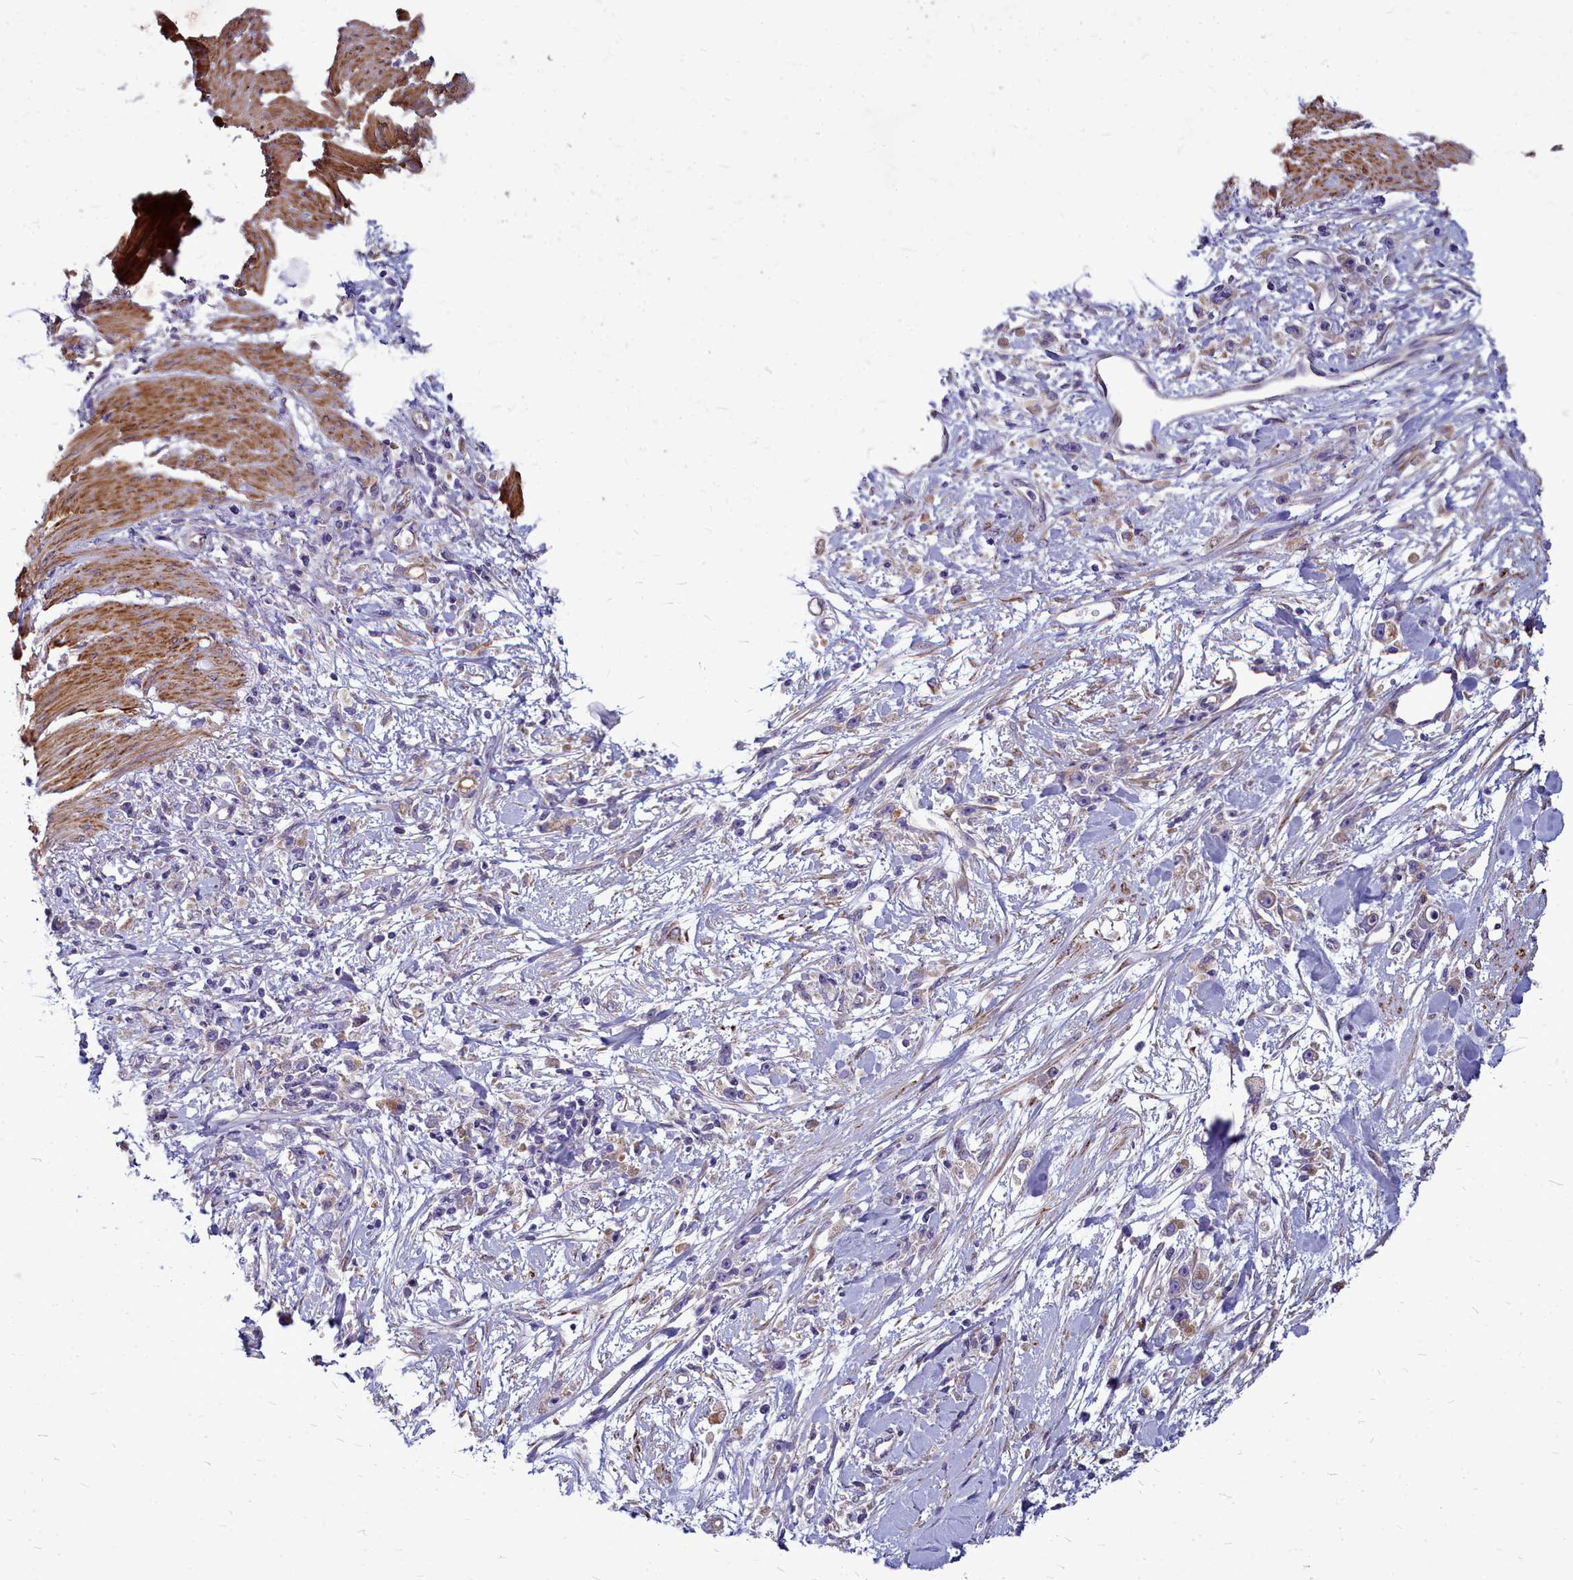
{"staining": {"intensity": "negative", "quantity": "none", "location": "none"}, "tissue": "stomach cancer", "cell_type": "Tumor cells", "image_type": "cancer", "snomed": [{"axis": "morphology", "description": "Adenocarcinoma, NOS"}, {"axis": "topography", "description": "Stomach"}], "caption": "The immunohistochemistry histopathology image has no significant positivity in tumor cells of stomach cancer (adenocarcinoma) tissue.", "gene": "SMPD4", "patient": {"sex": "female", "age": 59}}